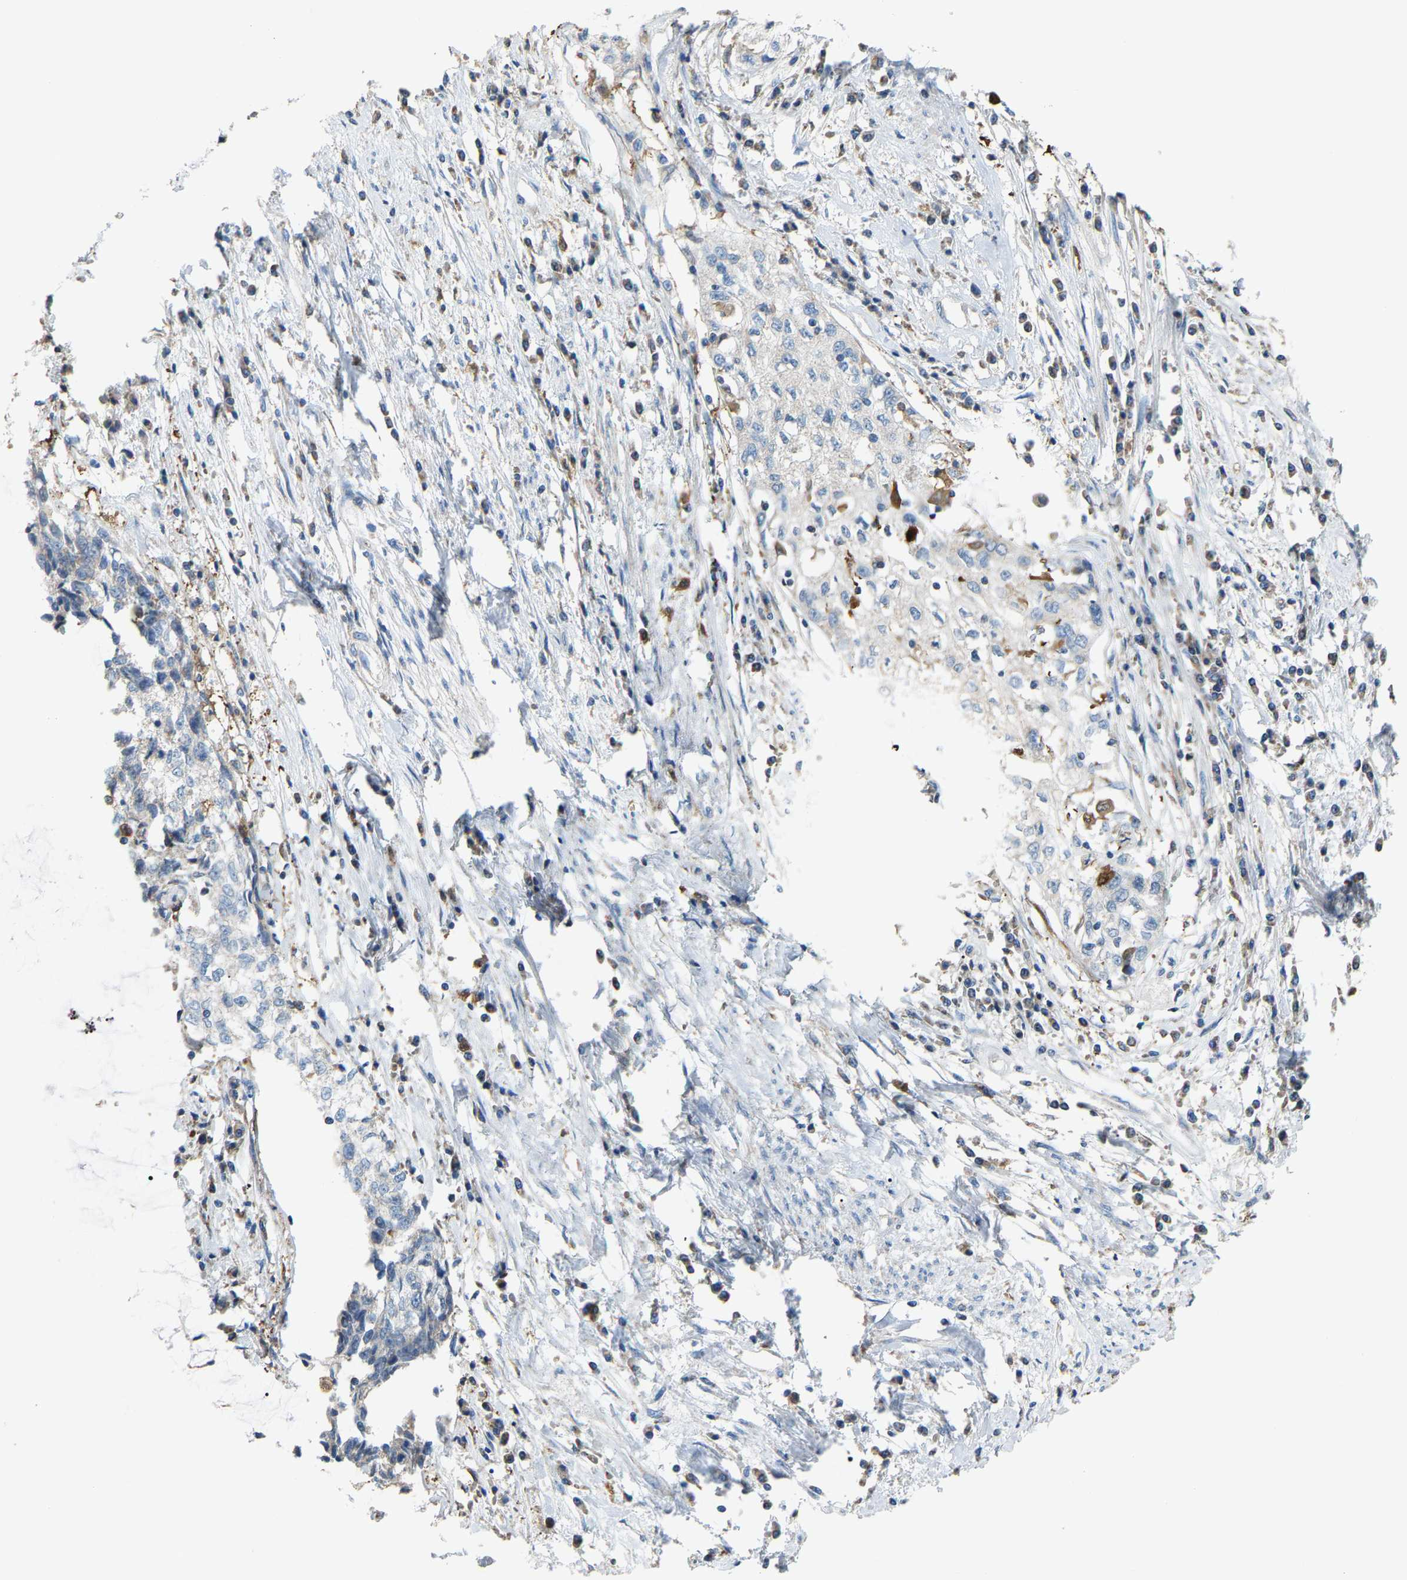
{"staining": {"intensity": "negative", "quantity": "none", "location": "none"}, "tissue": "cervical cancer", "cell_type": "Tumor cells", "image_type": "cancer", "snomed": [{"axis": "morphology", "description": "Squamous cell carcinoma, NOS"}, {"axis": "topography", "description": "Cervix"}], "caption": "High magnification brightfield microscopy of squamous cell carcinoma (cervical) stained with DAB (3,3'-diaminobenzidine) (brown) and counterstained with hematoxylin (blue): tumor cells show no significant staining. (Stains: DAB (3,3'-diaminobenzidine) IHC with hematoxylin counter stain, Microscopy: brightfield microscopy at high magnification).", "gene": "CROT", "patient": {"sex": "female", "age": 57}}